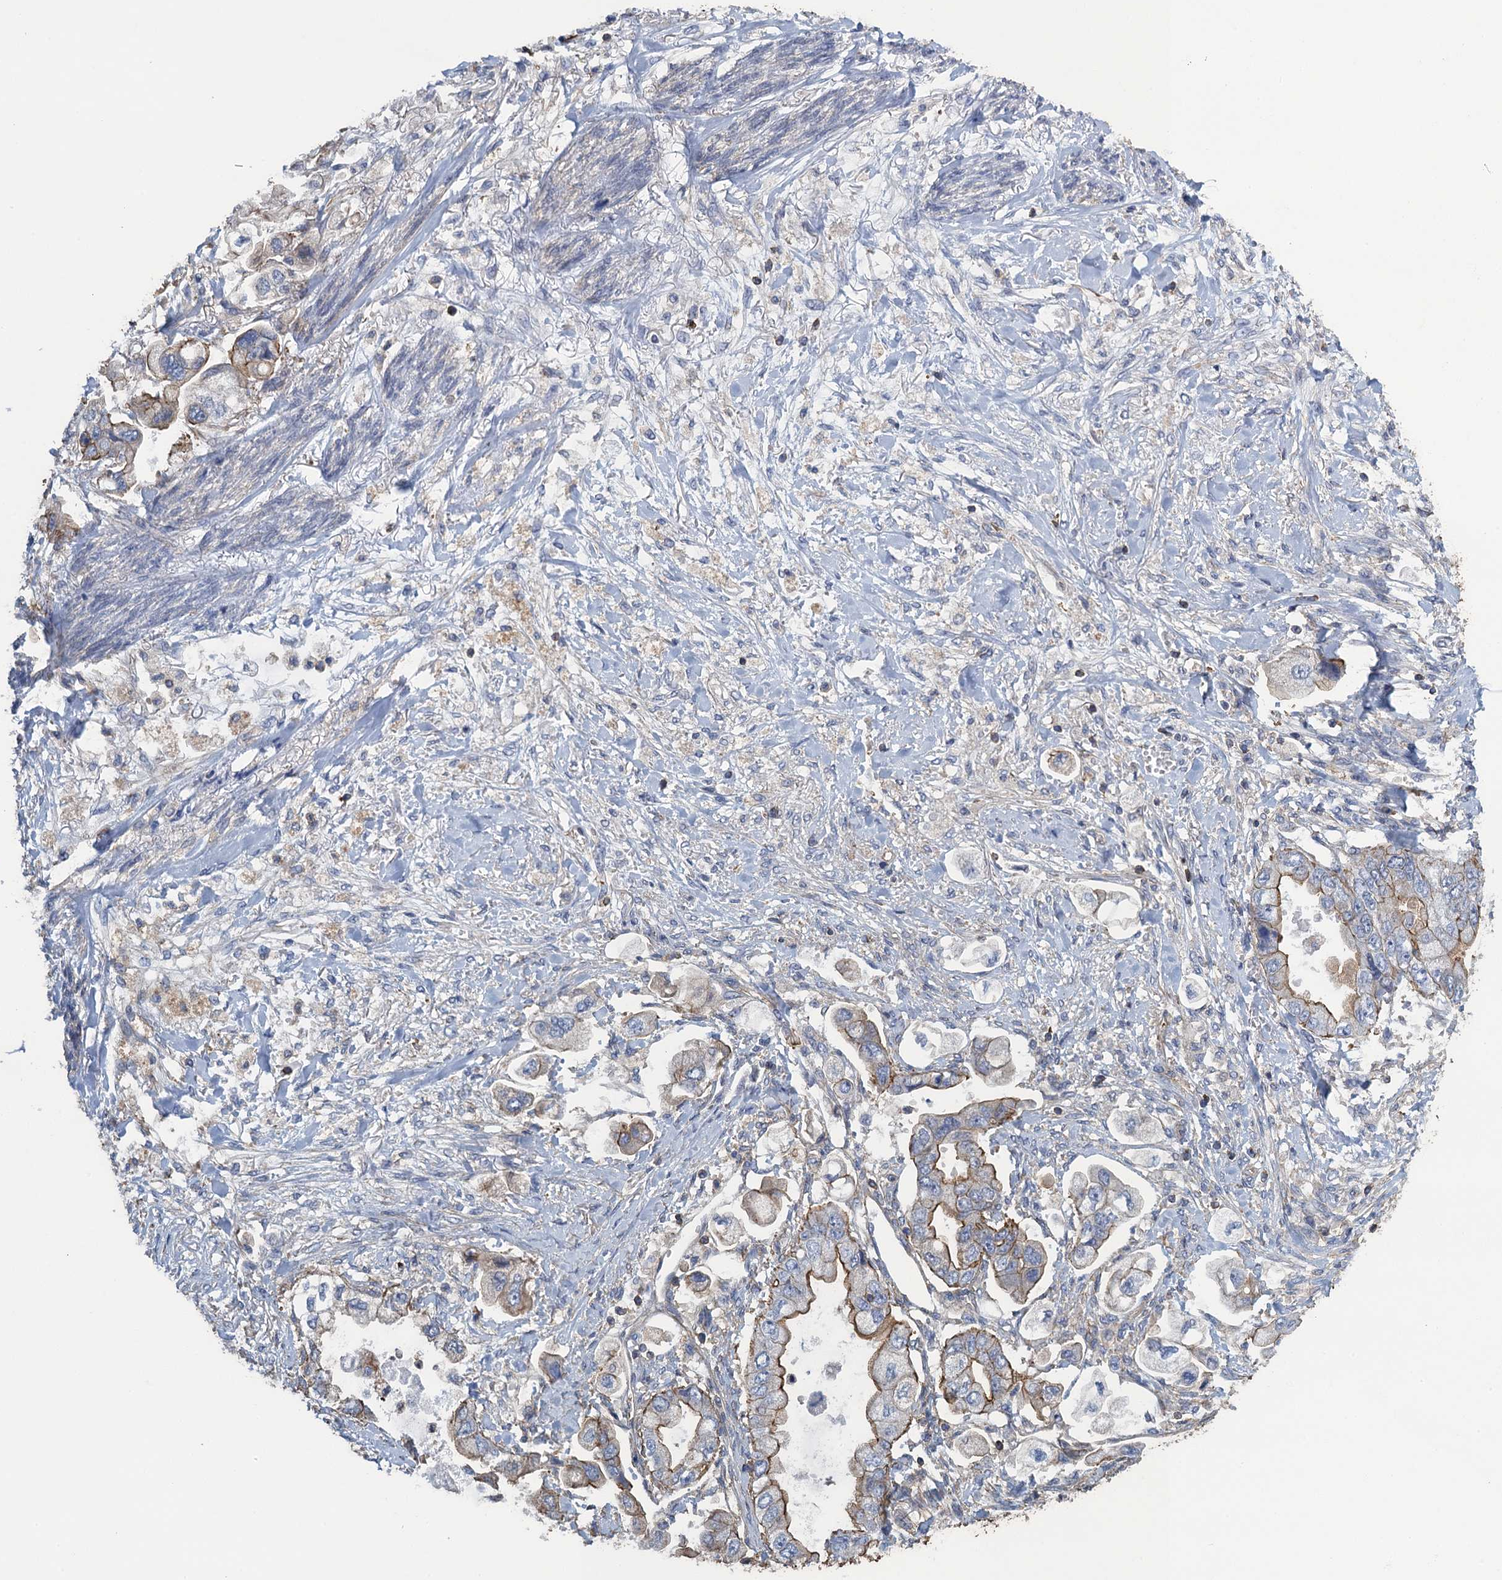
{"staining": {"intensity": "moderate", "quantity": "25%-75%", "location": "cytoplasmic/membranous"}, "tissue": "stomach cancer", "cell_type": "Tumor cells", "image_type": "cancer", "snomed": [{"axis": "morphology", "description": "Adenocarcinoma, NOS"}, {"axis": "topography", "description": "Stomach"}], "caption": "Stomach cancer was stained to show a protein in brown. There is medium levels of moderate cytoplasmic/membranous expression in about 25%-75% of tumor cells.", "gene": "PROSER2", "patient": {"sex": "male", "age": 62}}